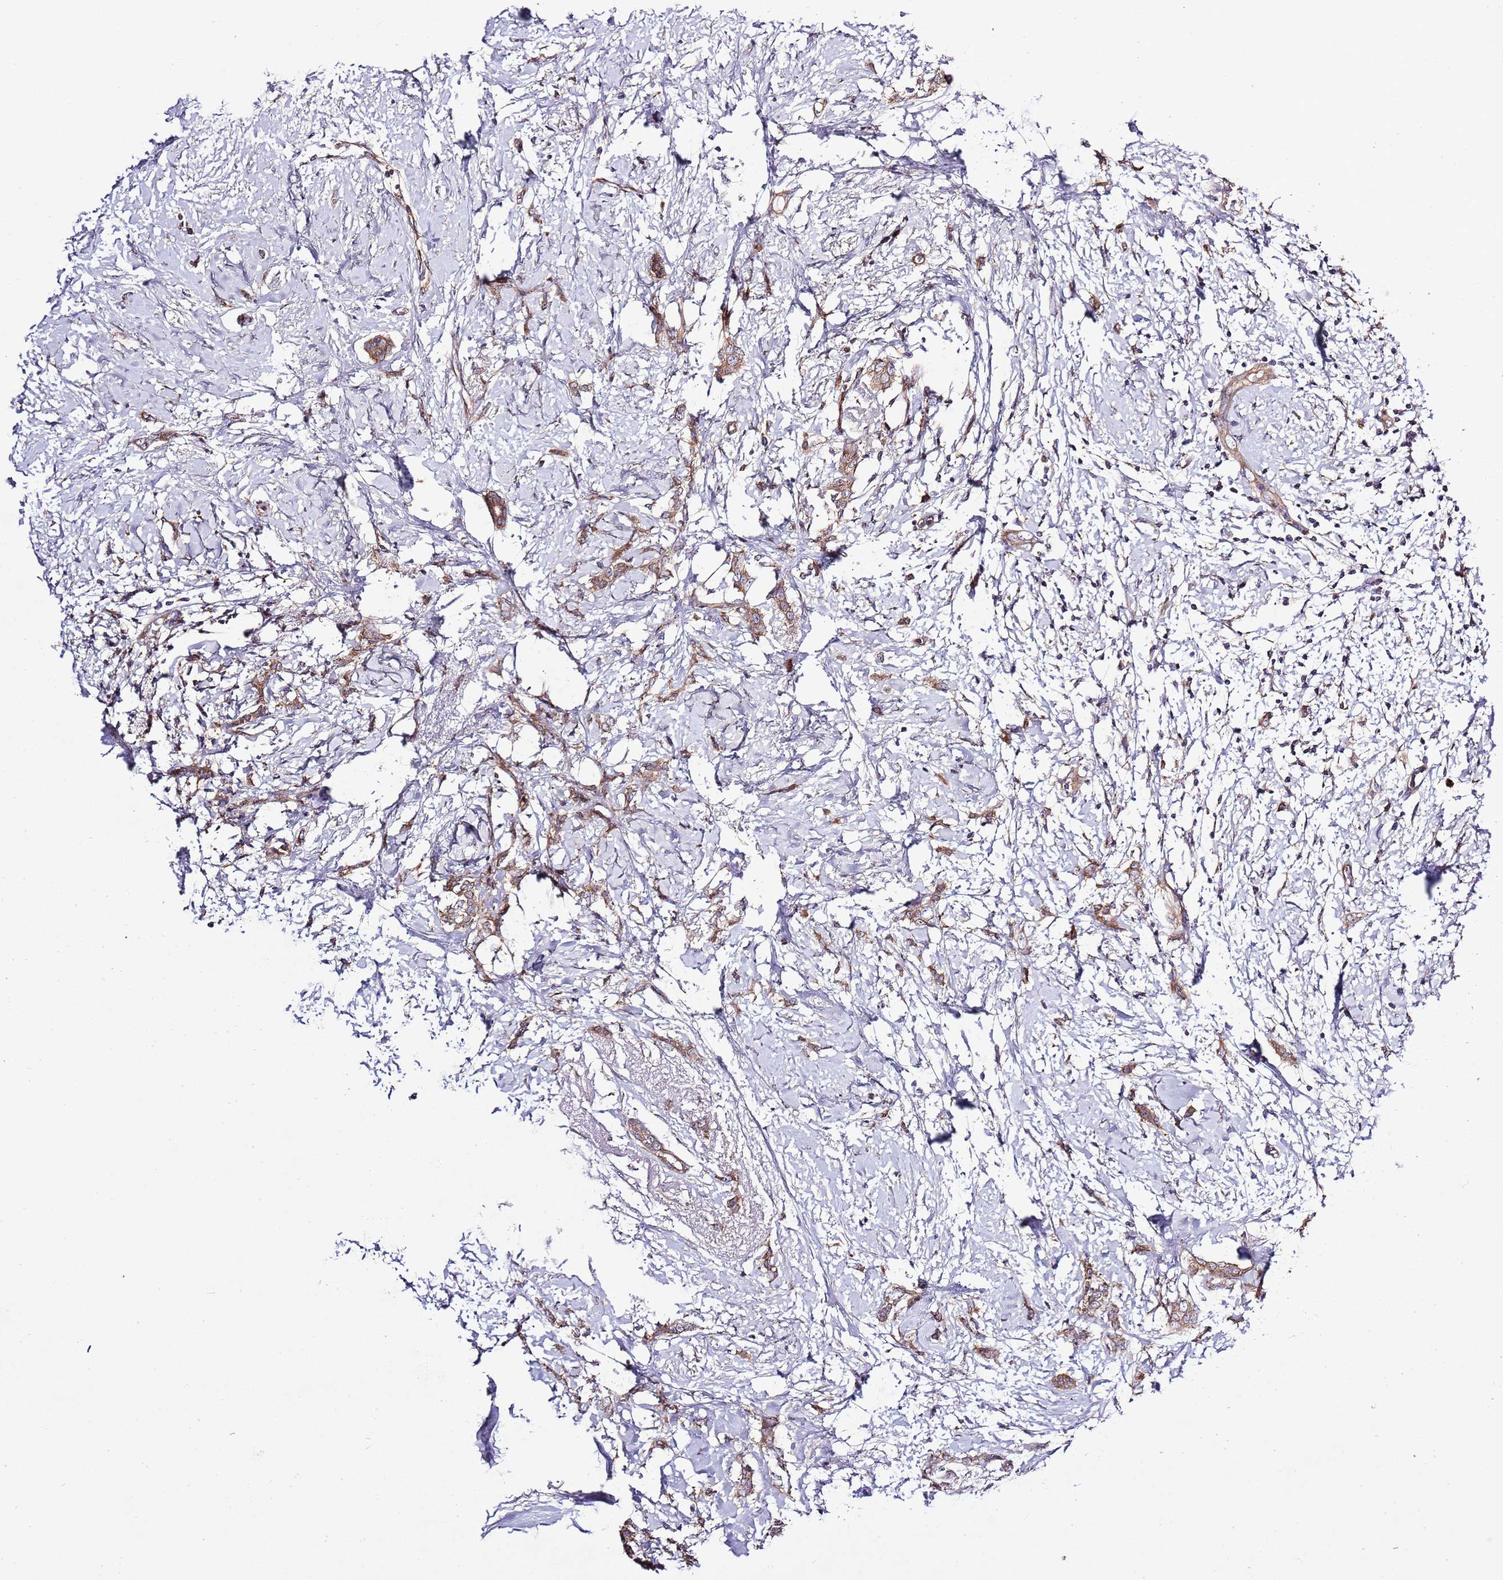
{"staining": {"intensity": "moderate", "quantity": ">75%", "location": "cytoplasmic/membranous"}, "tissue": "breast cancer", "cell_type": "Tumor cells", "image_type": "cancer", "snomed": [{"axis": "morphology", "description": "Duct carcinoma"}, {"axis": "topography", "description": "Breast"}], "caption": "Breast cancer stained for a protein (brown) displays moderate cytoplasmic/membranous positive staining in about >75% of tumor cells.", "gene": "MFNG", "patient": {"sex": "female", "age": 72}}